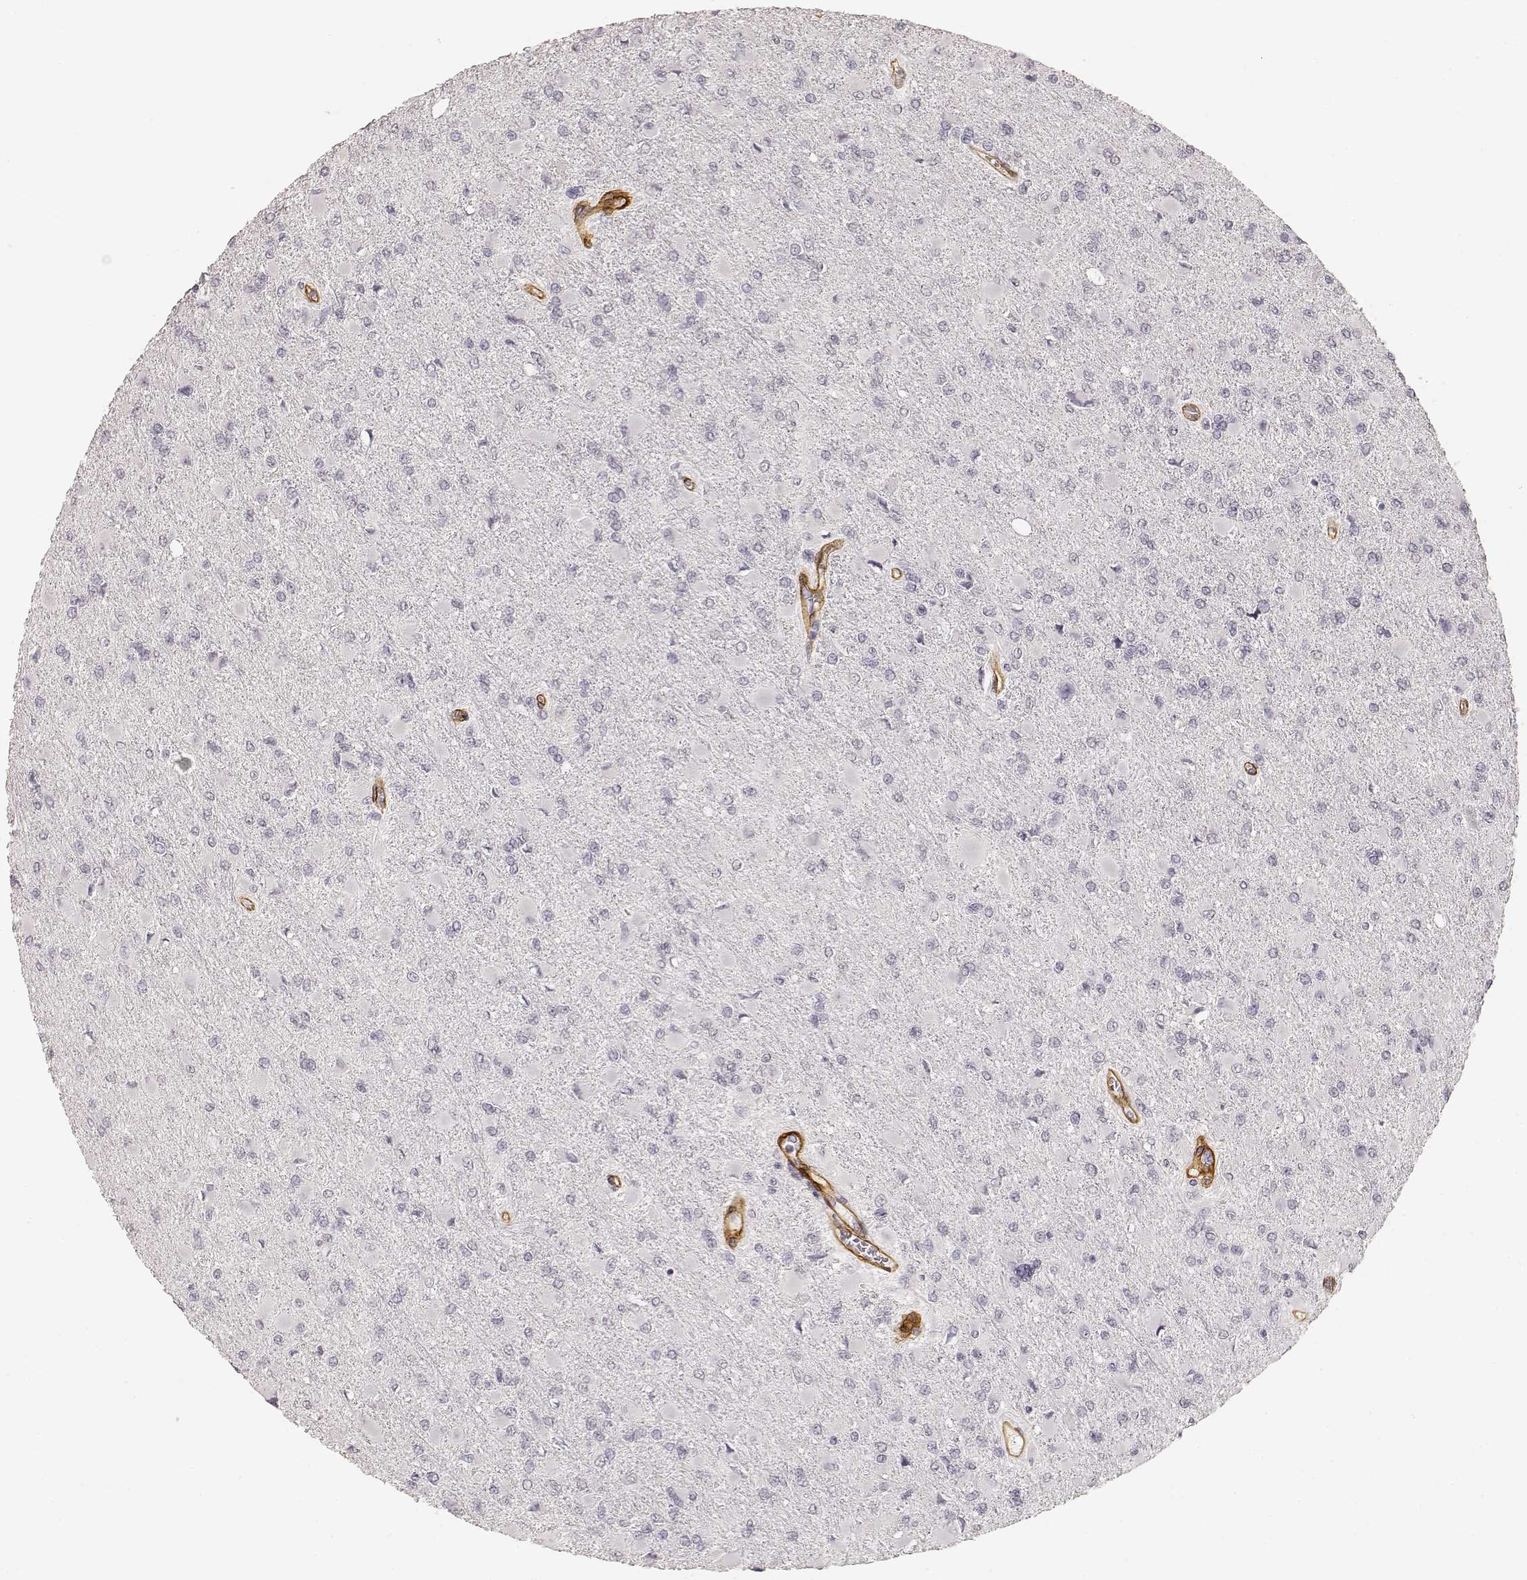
{"staining": {"intensity": "negative", "quantity": "none", "location": "none"}, "tissue": "glioma", "cell_type": "Tumor cells", "image_type": "cancer", "snomed": [{"axis": "morphology", "description": "Glioma, malignant, High grade"}, {"axis": "topography", "description": "Cerebral cortex"}], "caption": "Immunohistochemistry (IHC) of human glioma demonstrates no positivity in tumor cells.", "gene": "LAMA4", "patient": {"sex": "female", "age": 36}}